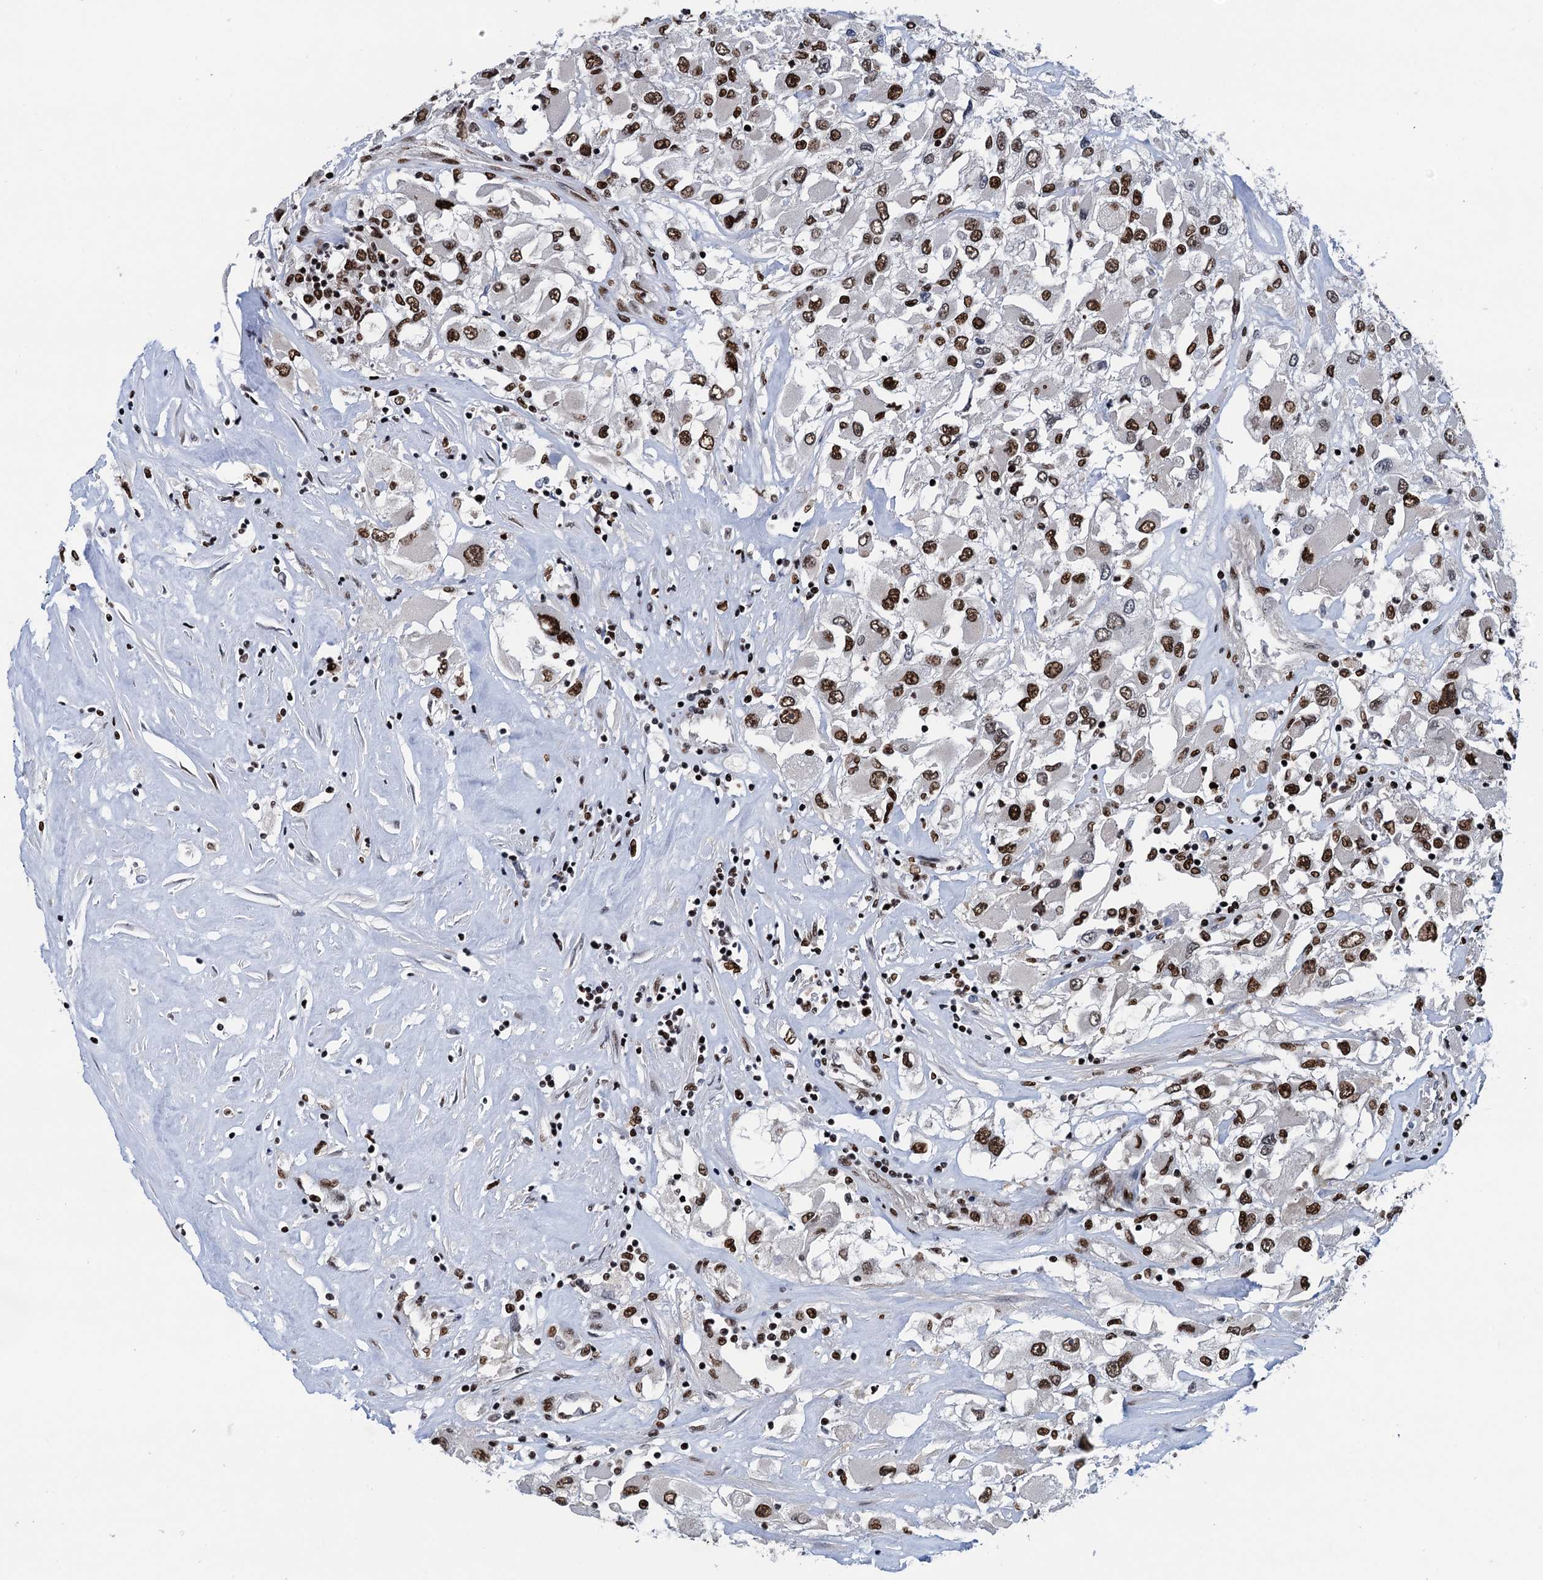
{"staining": {"intensity": "moderate", "quantity": "25%-75%", "location": "nuclear"}, "tissue": "renal cancer", "cell_type": "Tumor cells", "image_type": "cancer", "snomed": [{"axis": "morphology", "description": "Adenocarcinoma, NOS"}, {"axis": "topography", "description": "Kidney"}], "caption": "High-power microscopy captured an IHC image of adenocarcinoma (renal), revealing moderate nuclear positivity in approximately 25%-75% of tumor cells.", "gene": "PPP4R1", "patient": {"sex": "female", "age": 52}}